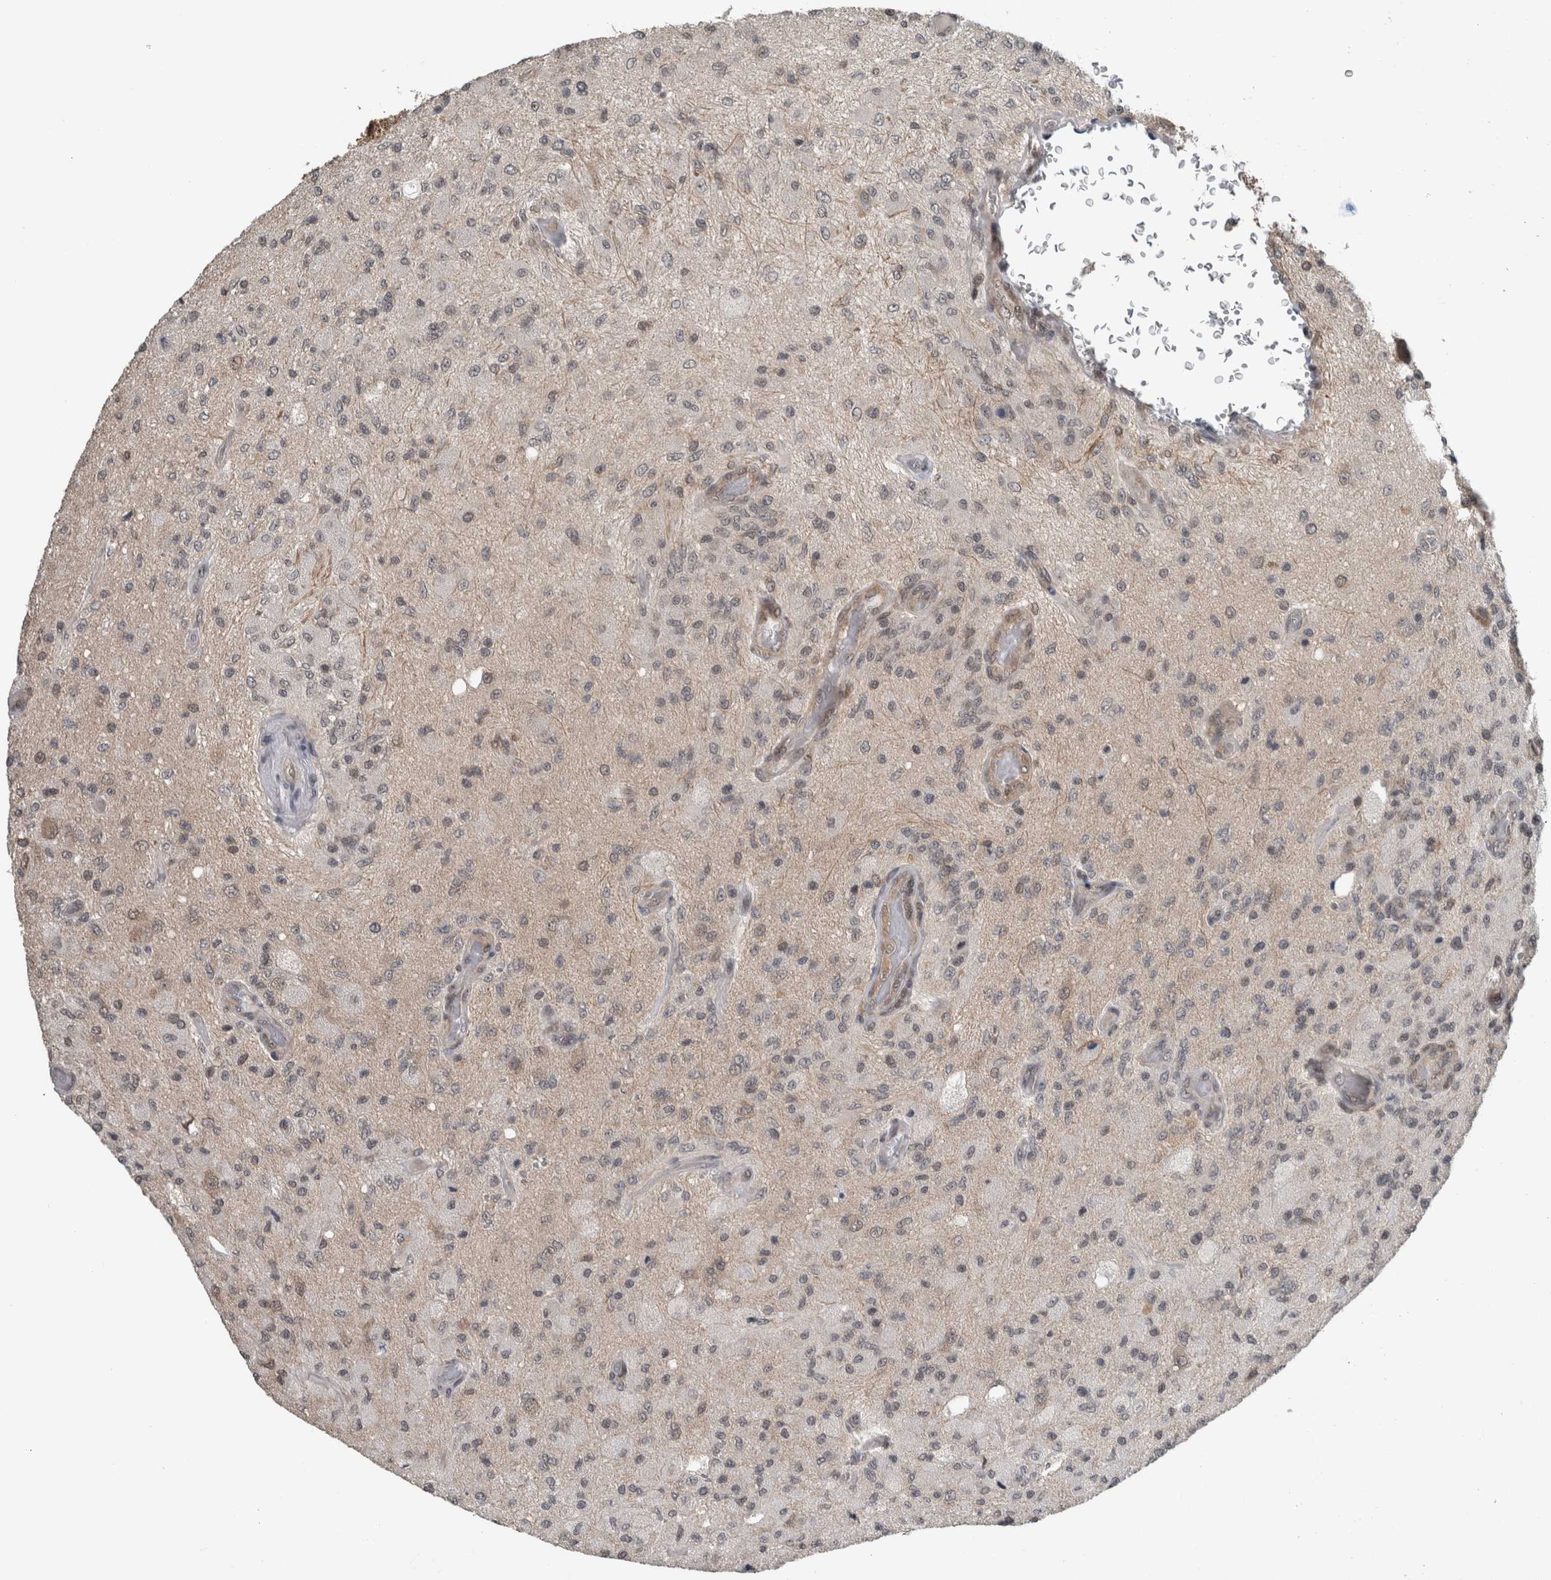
{"staining": {"intensity": "negative", "quantity": "none", "location": "none"}, "tissue": "glioma", "cell_type": "Tumor cells", "image_type": "cancer", "snomed": [{"axis": "morphology", "description": "Normal tissue, NOS"}, {"axis": "morphology", "description": "Glioma, malignant, High grade"}, {"axis": "topography", "description": "Cerebral cortex"}], "caption": "IHC histopathology image of neoplastic tissue: human glioma stained with DAB (3,3'-diaminobenzidine) demonstrates no significant protein staining in tumor cells. (Stains: DAB (3,3'-diaminobenzidine) IHC with hematoxylin counter stain, Microscopy: brightfield microscopy at high magnification).", "gene": "SPAG7", "patient": {"sex": "male", "age": 77}}